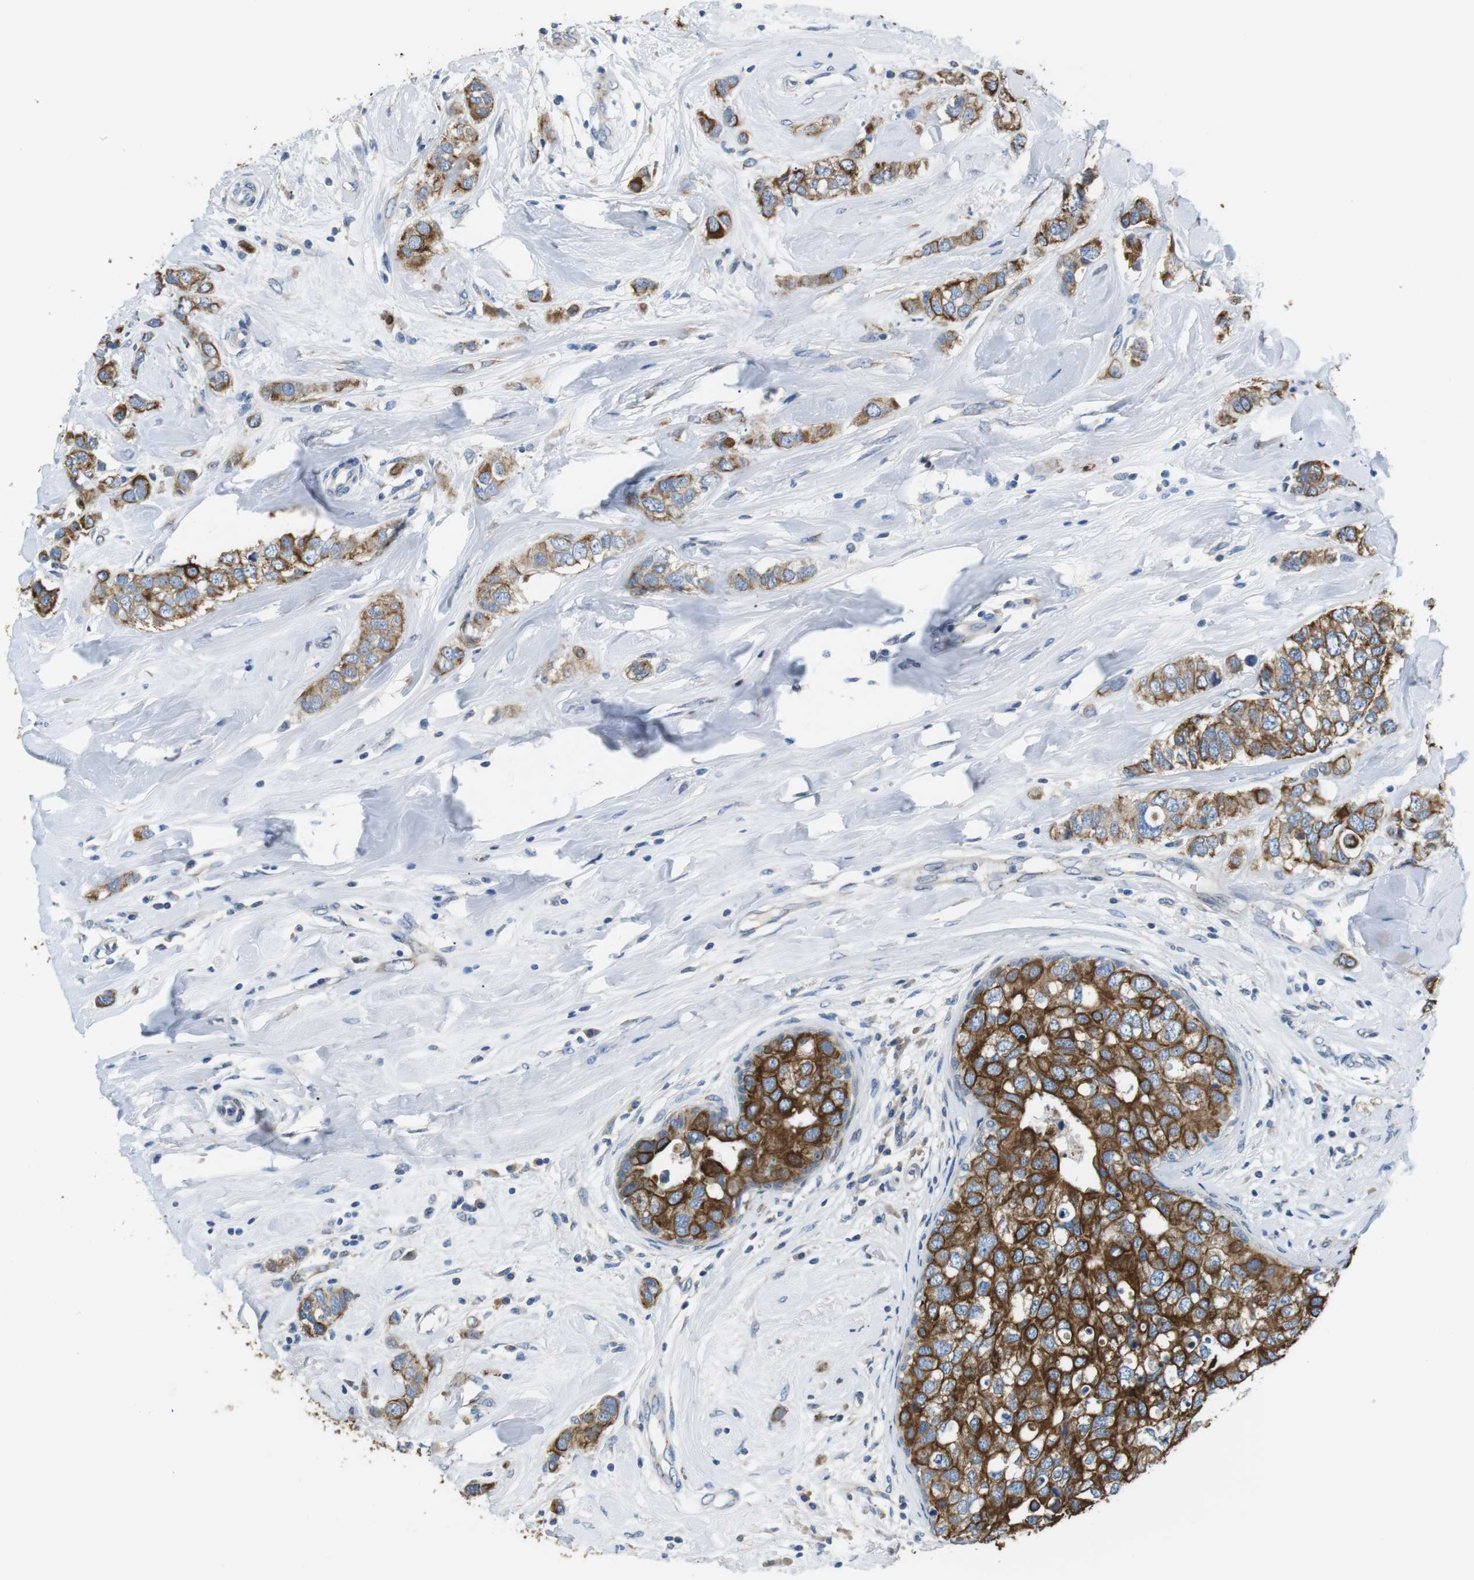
{"staining": {"intensity": "strong", "quantity": ">75%", "location": "cytoplasmic/membranous"}, "tissue": "breast cancer", "cell_type": "Tumor cells", "image_type": "cancer", "snomed": [{"axis": "morphology", "description": "Duct carcinoma"}, {"axis": "topography", "description": "Breast"}], "caption": "This is a histology image of IHC staining of breast cancer (invasive ductal carcinoma), which shows strong staining in the cytoplasmic/membranous of tumor cells.", "gene": "UNC5CL", "patient": {"sex": "female", "age": 50}}